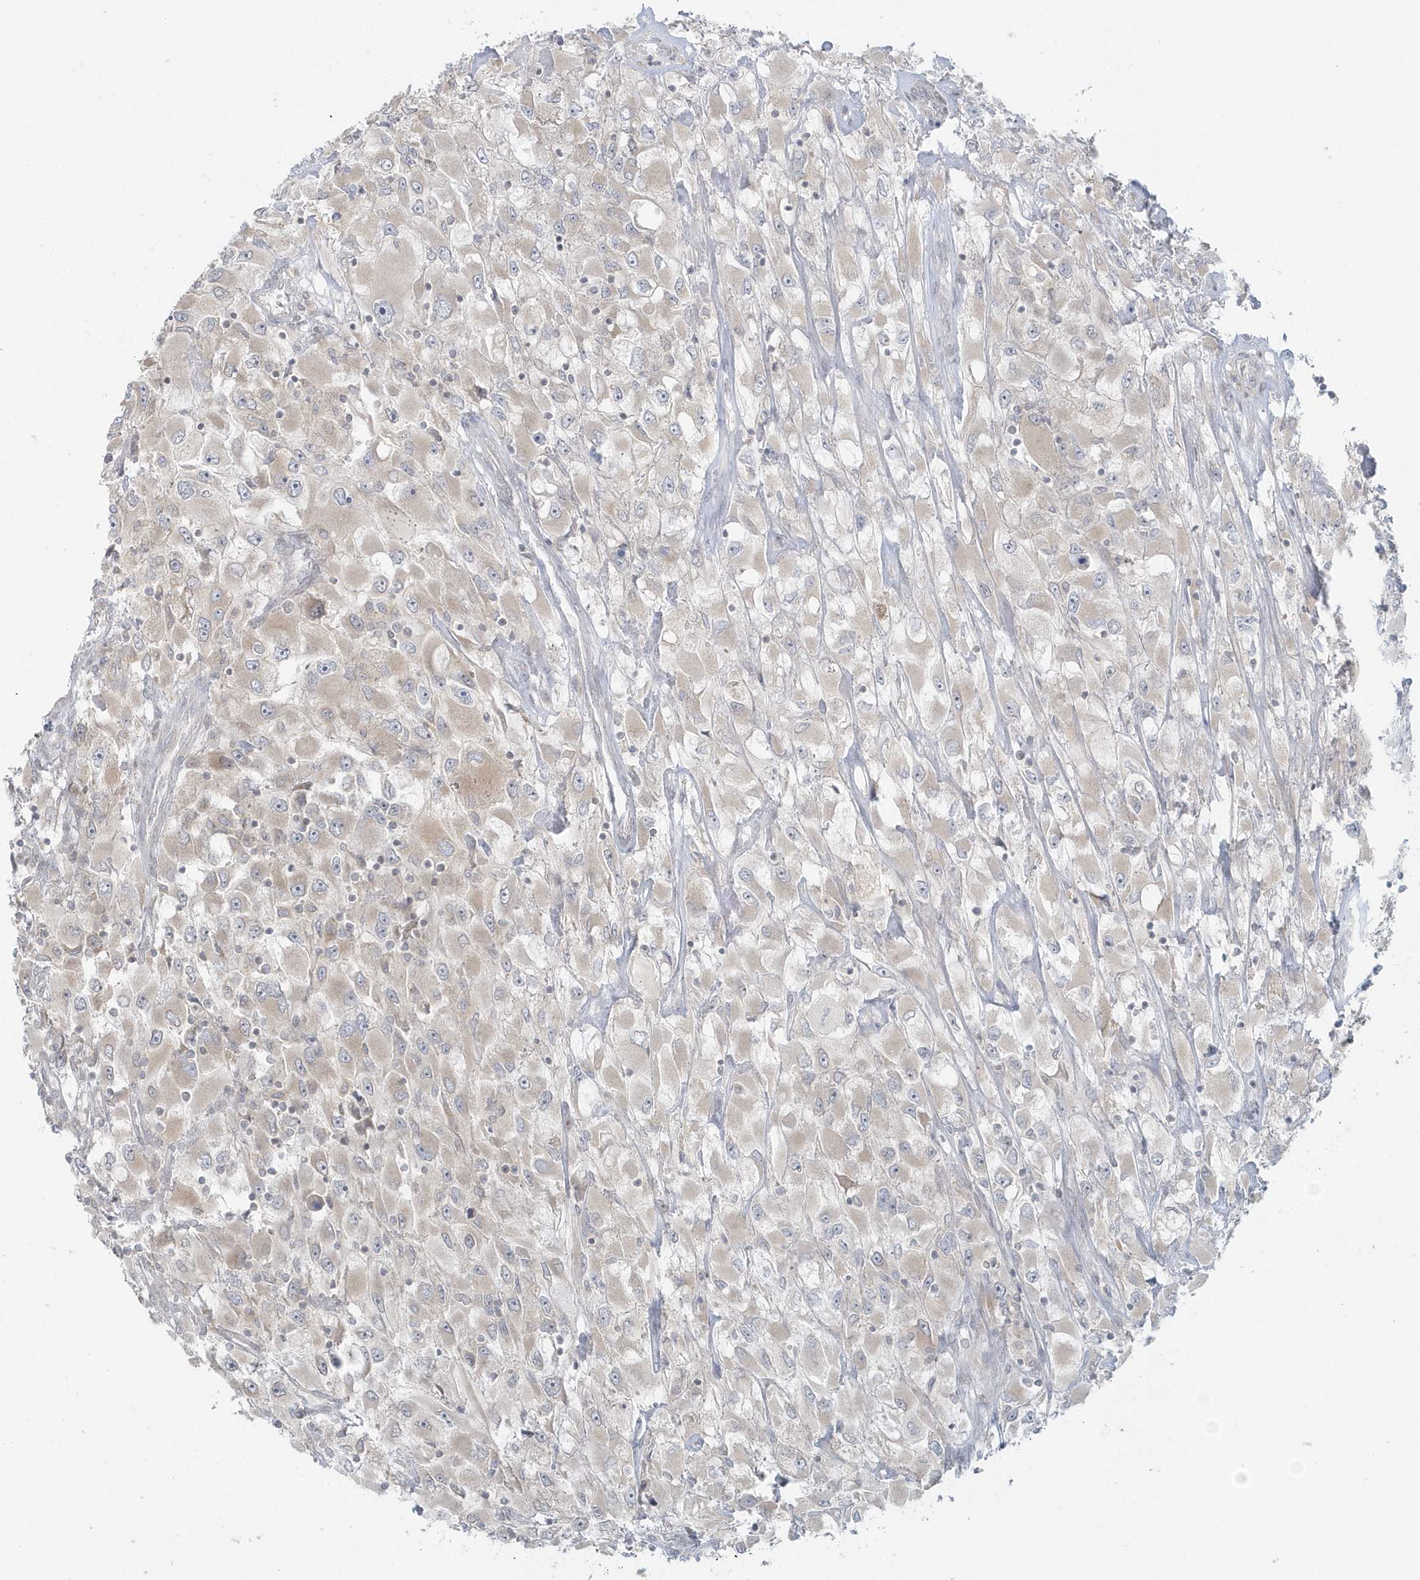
{"staining": {"intensity": "weak", "quantity": "<25%", "location": "cytoplasmic/membranous"}, "tissue": "renal cancer", "cell_type": "Tumor cells", "image_type": "cancer", "snomed": [{"axis": "morphology", "description": "Adenocarcinoma, NOS"}, {"axis": "topography", "description": "Kidney"}], "caption": "High power microscopy micrograph of an immunohistochemistry (IHC) photomicrograph of renal adenocarcinoma, revealing no significant expression in tumor cells.", "gene": "BLTP3A", "patient": {"sex": "female", "age": 52}}